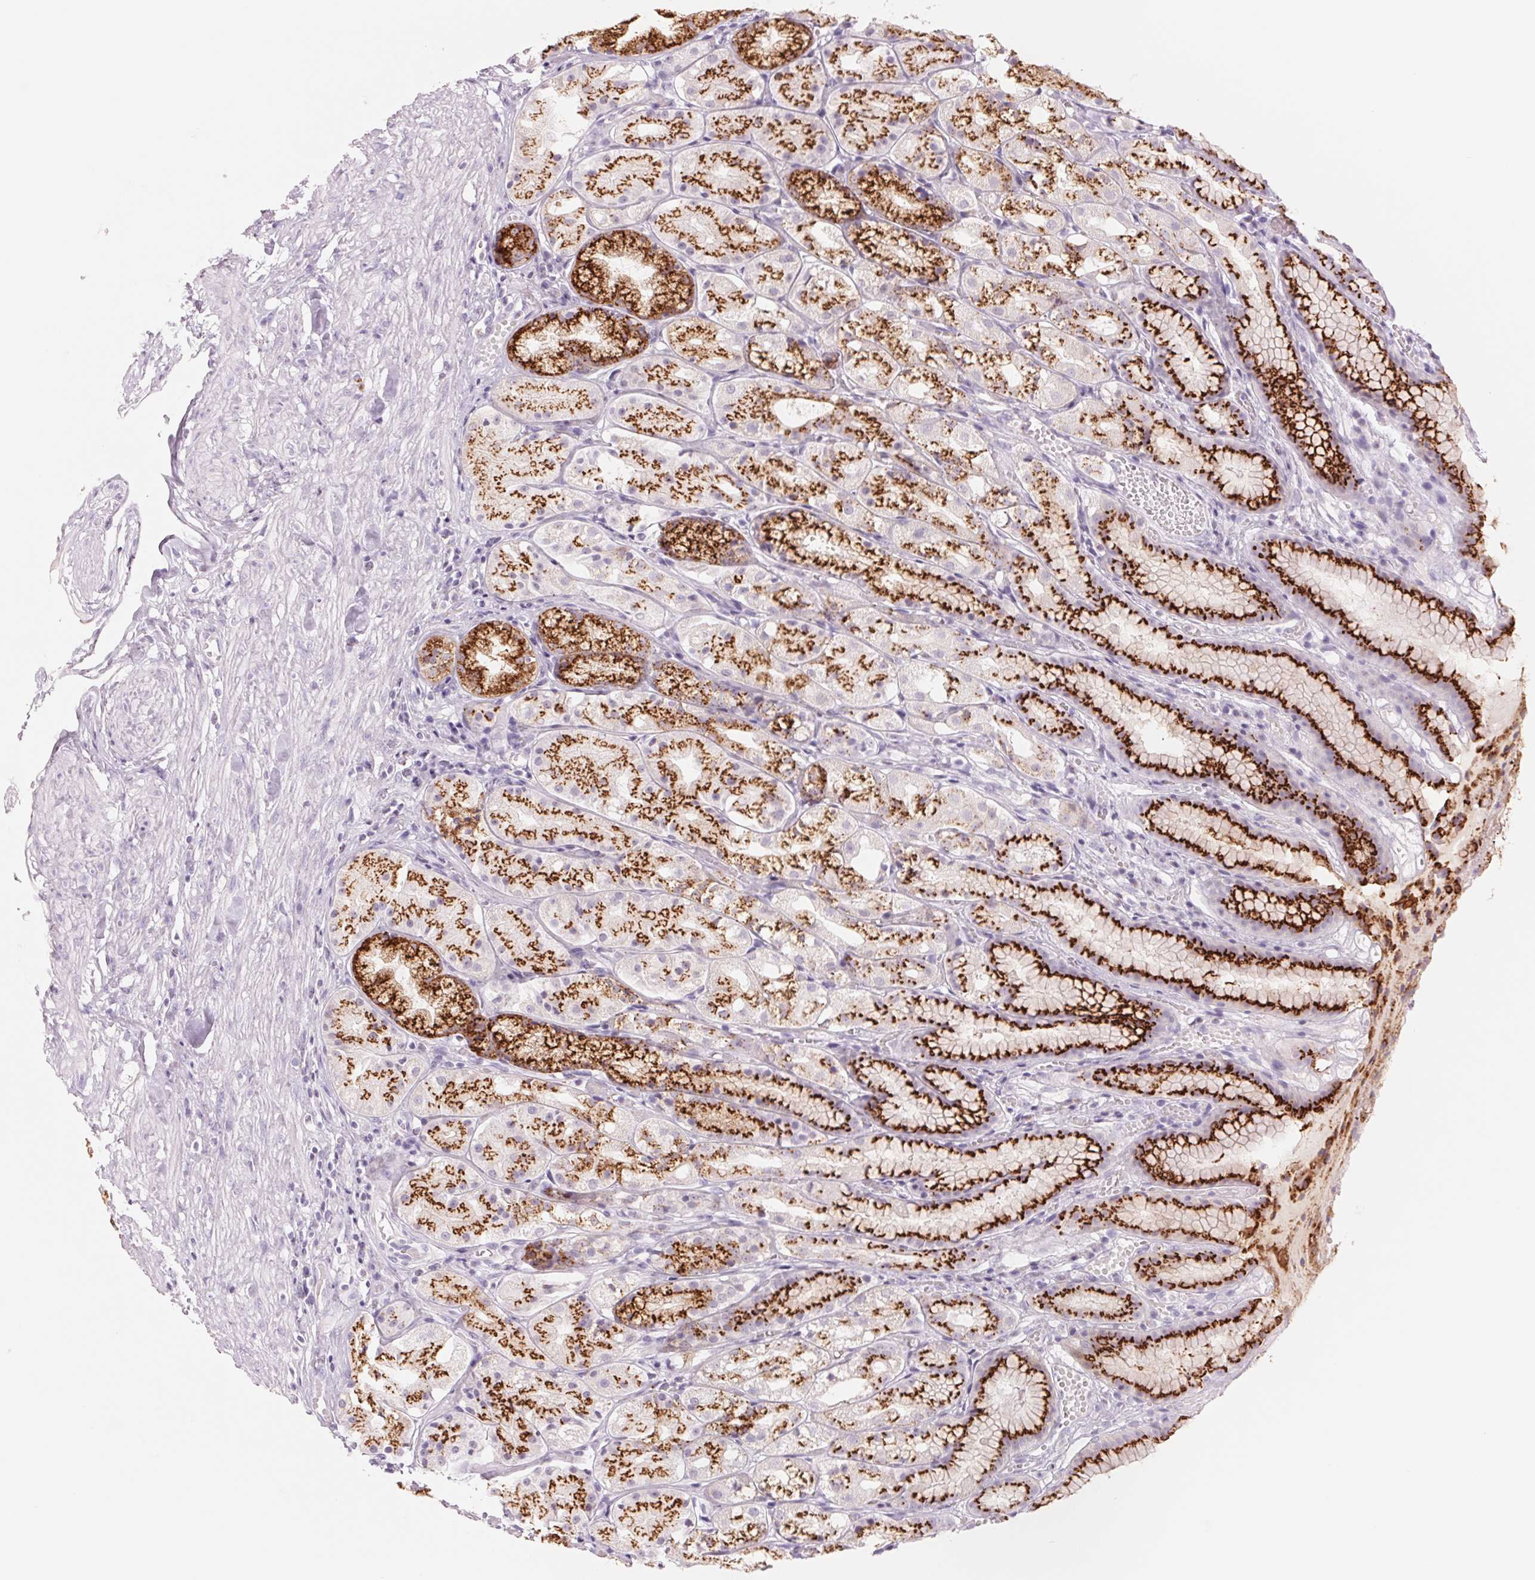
{"staining": {"intensity": "strong", "quantity": ">75%", "location": "cytoplasmic/membranous"}, "tissue": "stomach", "cell_type": "Glandular cells", "image_type": "normal", "snomed": [{"axis": "morphology", "description": "Normal tissue, NOS"}, {"axis": "topography", "description": "Stomach"}], "caption": "Stomach stained with a brown dye exhibits strong cytoplasmic/membranous positive staining in approximately >75% of glandular cells.", "gene": "GALNT7", "patient": {"sex": "male", "age": 70}}